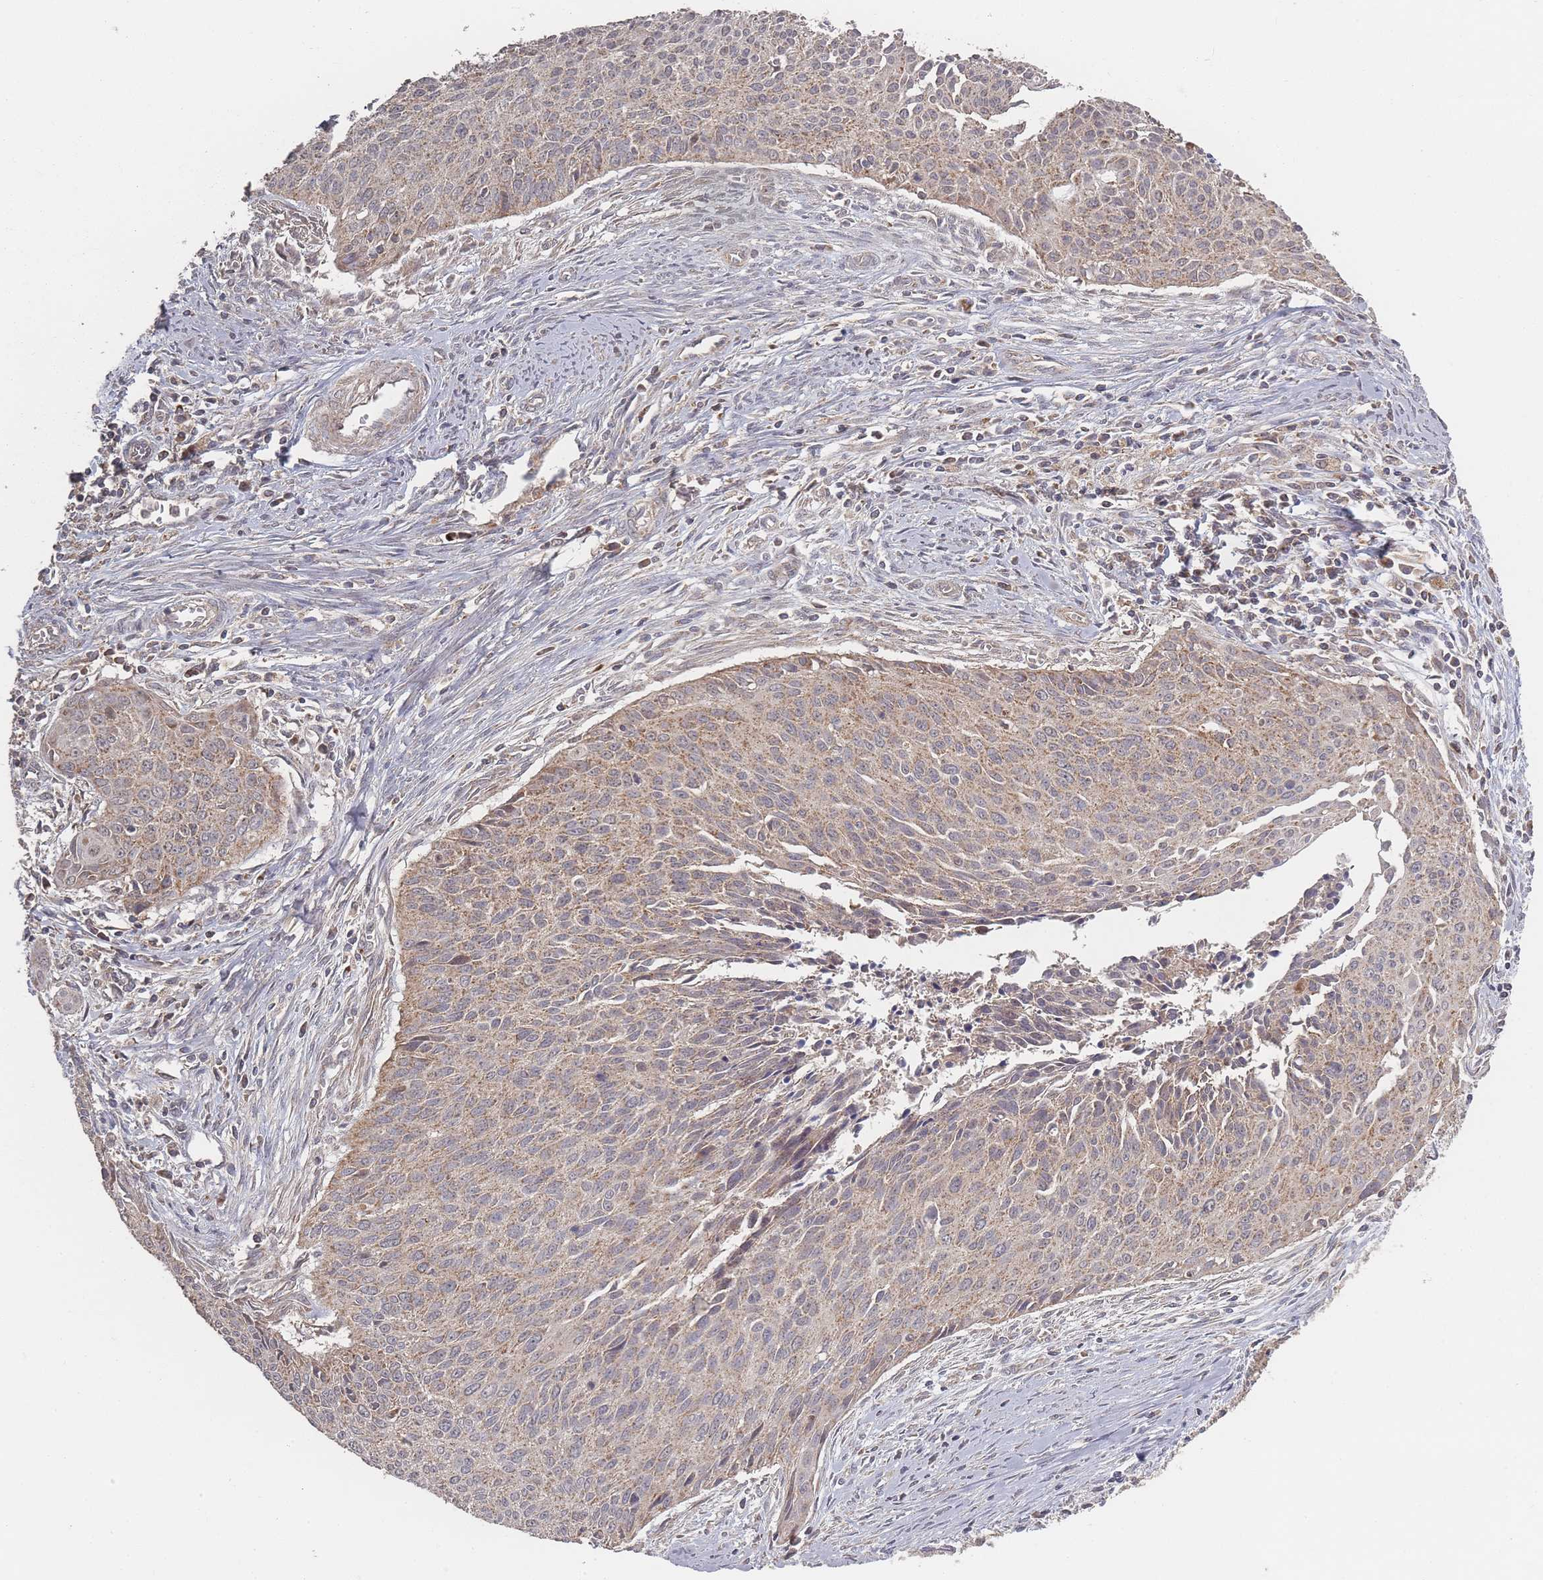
{"staining": {"intensity": "weak", "quantity": ">75%", "location": "cytoplasmic/membranous"}, "tissue": "cervical cancer", "cell_type": "Tumor cells", "image_type": "cancer", "snomed": [{"axis": "morphology", "description": "Squamous cell carcinoma, NOS"}, {"axis": "topography", "description": "Cervix"}], "caption": "Immunohistochemistry (IHC) (DAB) staining of human cervical cancer (squamous cell carcinoma) displays weak cytoplasmic/membranous protein positivity in about >75% of tumor cells.", "gene": "LYRM7", "patient": {"sex": "female", "age": 55}}